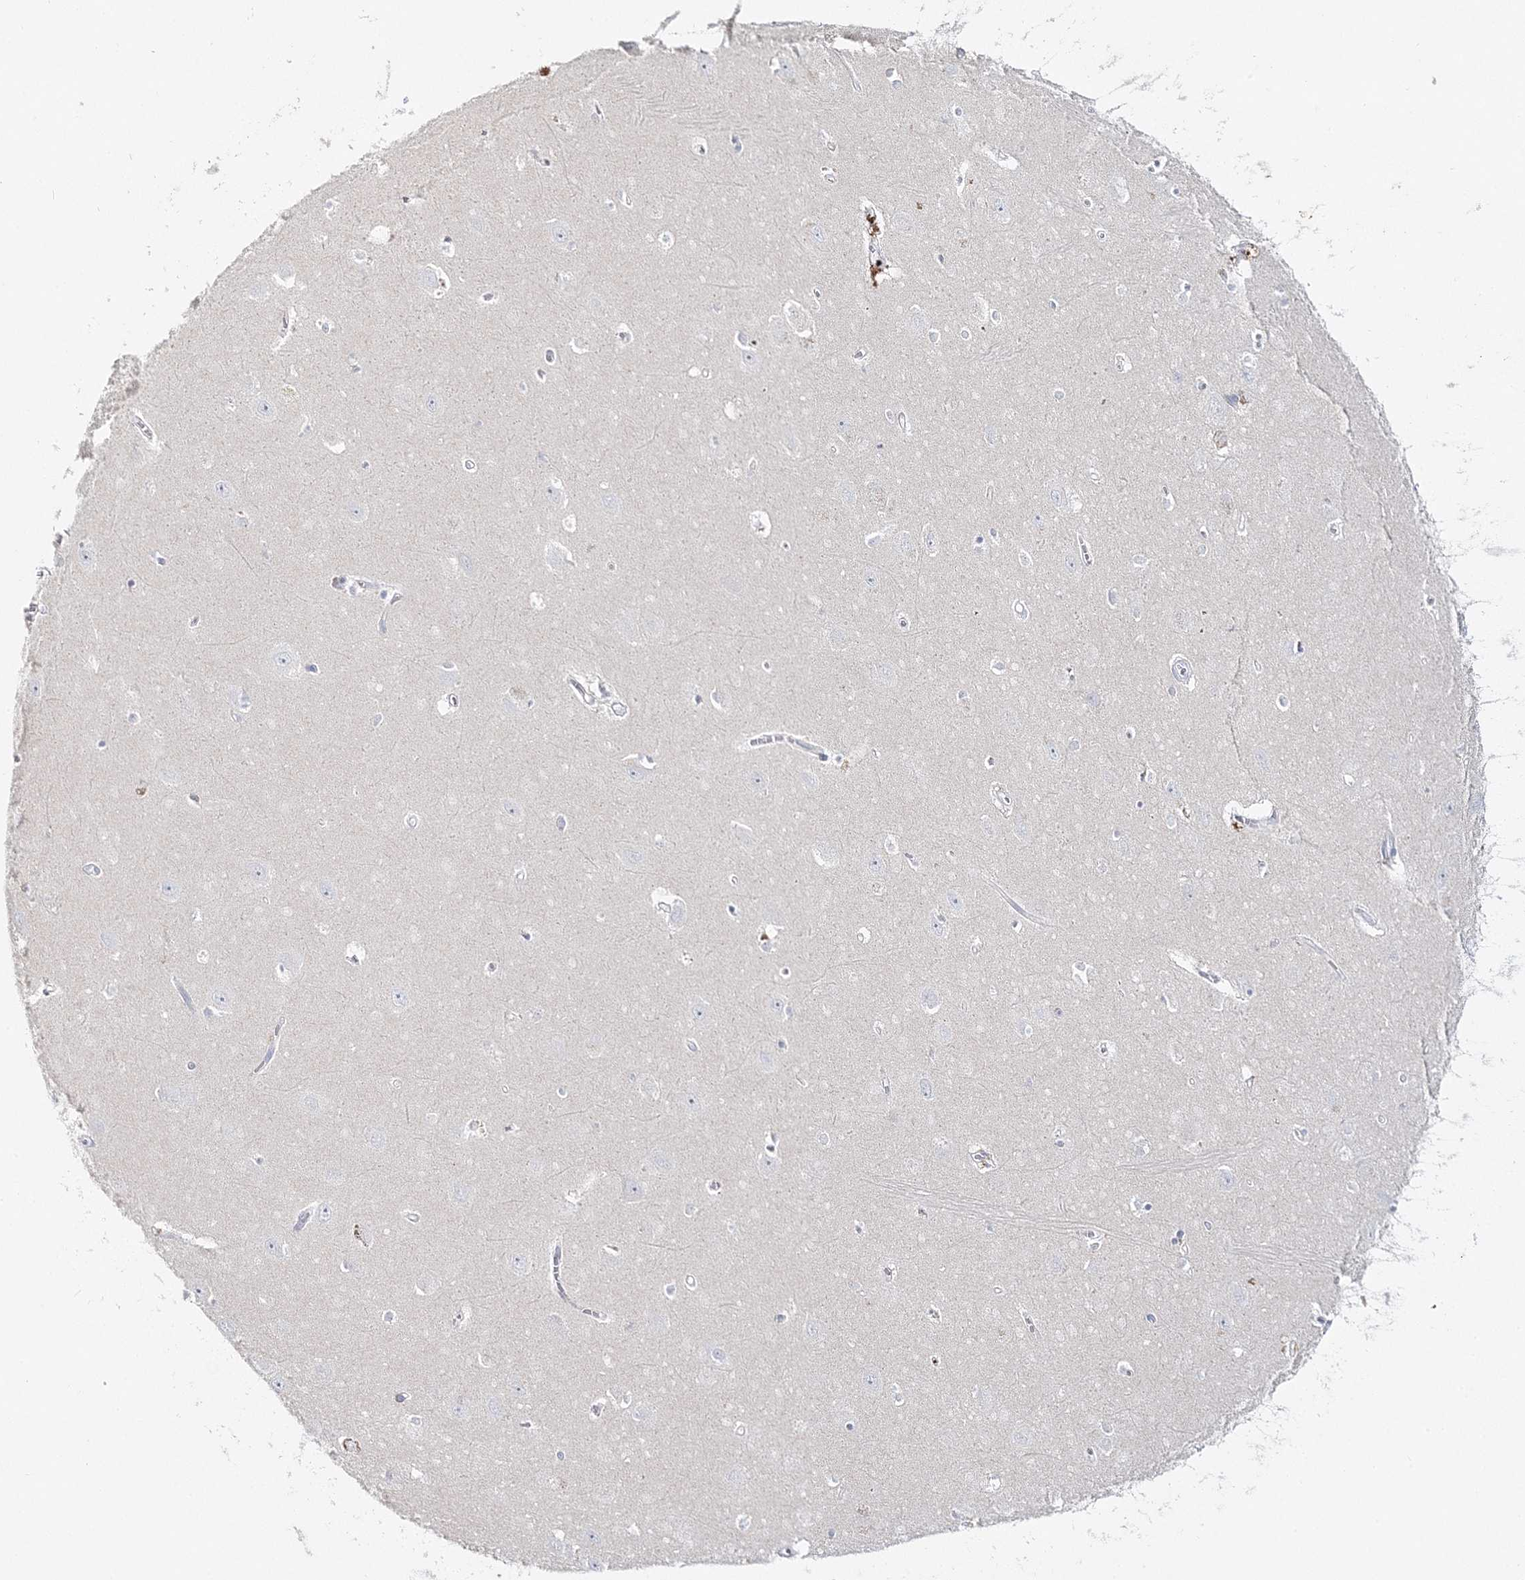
{"staining": {"intensity": "negative", "quantity": "none", "location": "none"}, "tissue": "hippocampus", "cell_type": "Glial cells", "image_type": "normal", "snomed": [{"axis": "morphology", "description": "Normal tissue, NOS"}, {"axis": "topography", "description": "Hippocampus"}], "caption": "High magnification brightfield microscopy of normal hippocampus stained with DAB (brown) and counterstained with hematoxylin (blue): glial cells show no significant staining. Brightfield microscopy of IHC stained with DAB (brown) and hematoxylin (blue), captured at high magnification.", "gene": "MYOZ2", "patient": {"sex": "female", "age": 64}}